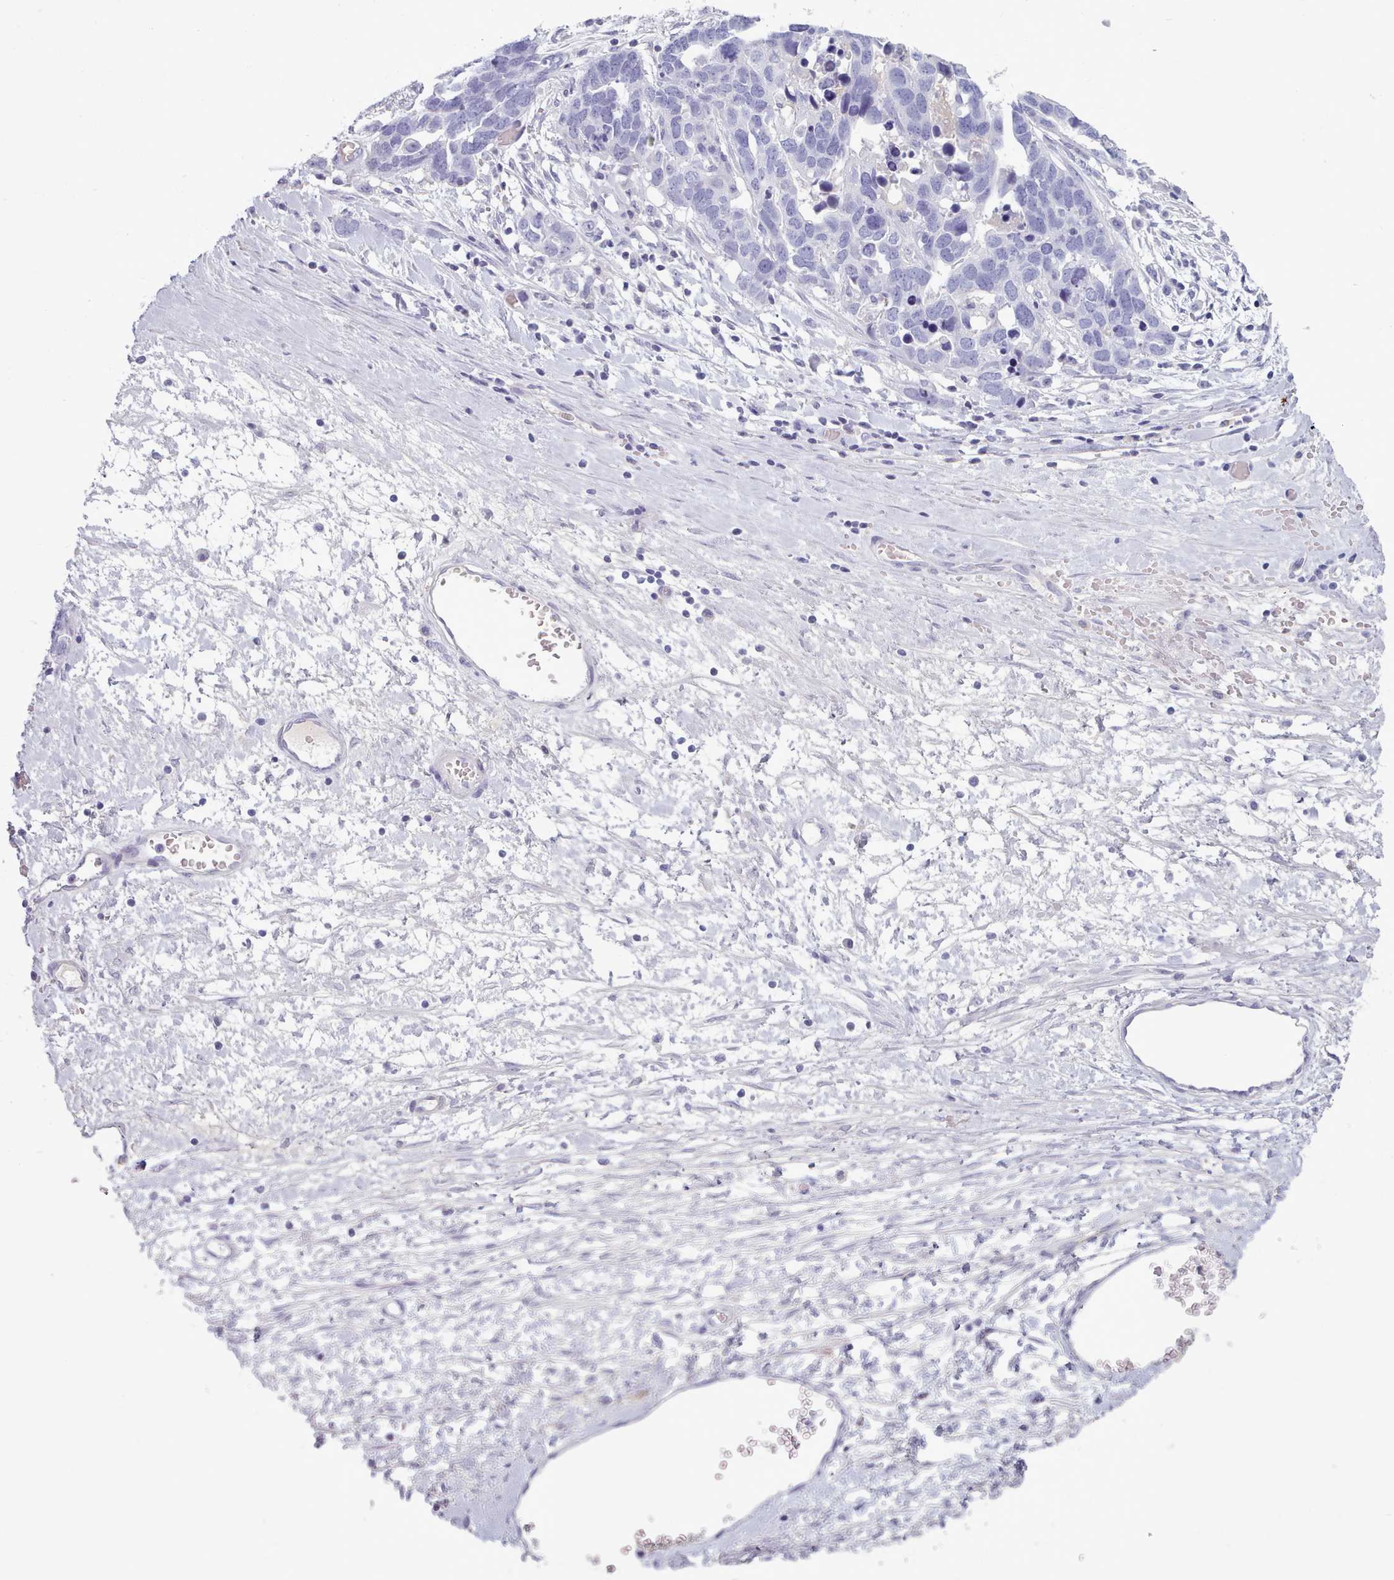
{"staining": {"intensity": "negative", "quantity": "none", "location": "none"}, "tissue": "ovarian cancer", "cell_type": "Tumor cells", "image_type": "cancer", "snomed": [{"axis": "morphology", "description": "Cystadenocarcinoma, serous, NOS"}, {"axis": "topography", "description": "Ovary"}], "caption": "Immunohistochemistry of human serous cystadenocarcinoma (ovarian) demonstrates no staining in tumor cells.", "gene": "ZNF43", "patient": {"sex": "female", "age": 54}}